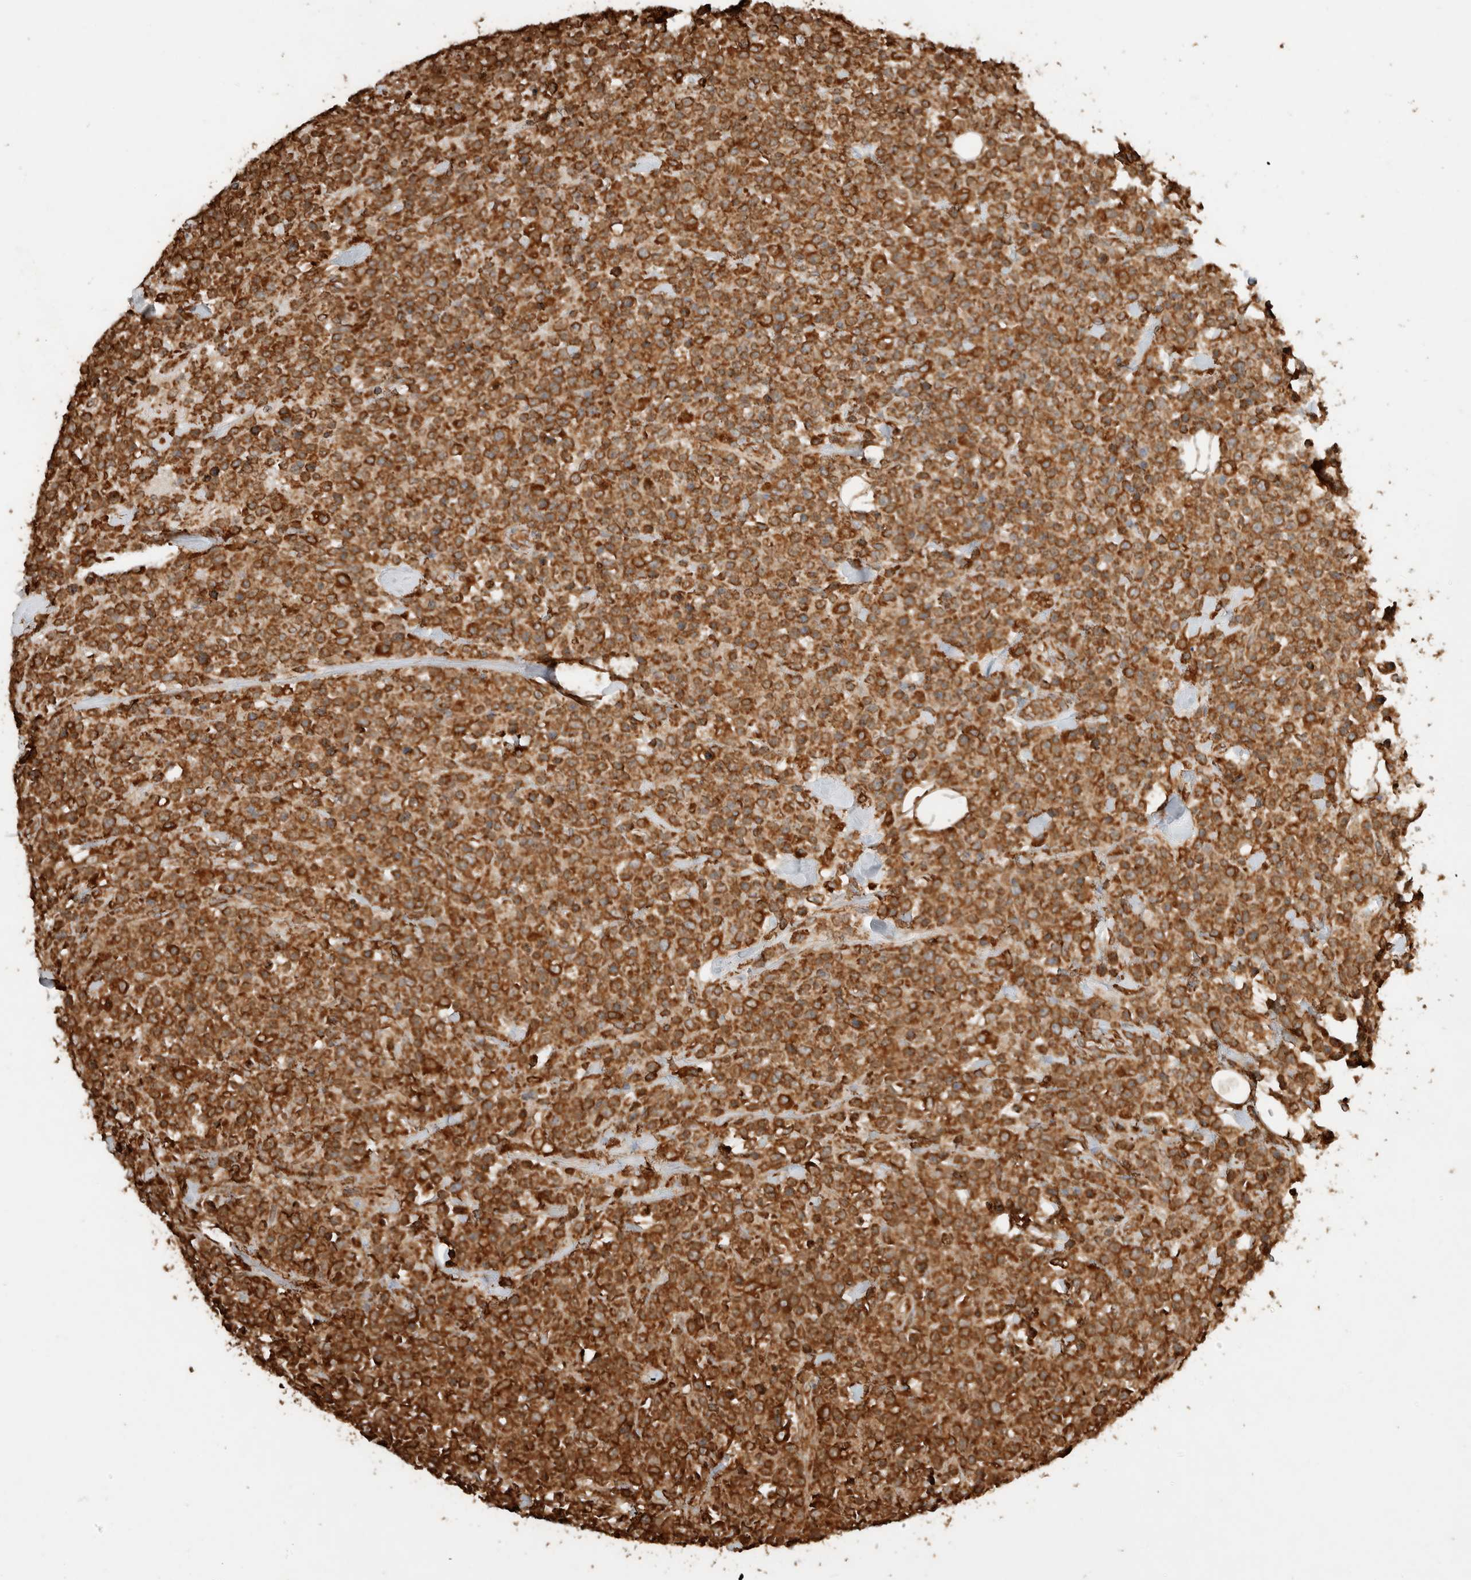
{"staining": {"intensity": "strong", "quantity": "25%-75%", "location": "cytoplasmic/membranous"}, "tissue": "lymphoma", "cell_type": "Tumor cells", "image_type": "cancer", "snomed": [{"axis": "morphology", "description": "Malignant lymphoma, non-Hodgkin's type, High grade"}, {"axis": "topography", "description": "Colon"}], "caption": "Tumor cells show high levels of strong cytoplasmic/membranous staining in approximately 25%-75% of cells in lymphoma.", "gene": "ERAP1", "patient": {"sex": "female", "age": 53}}